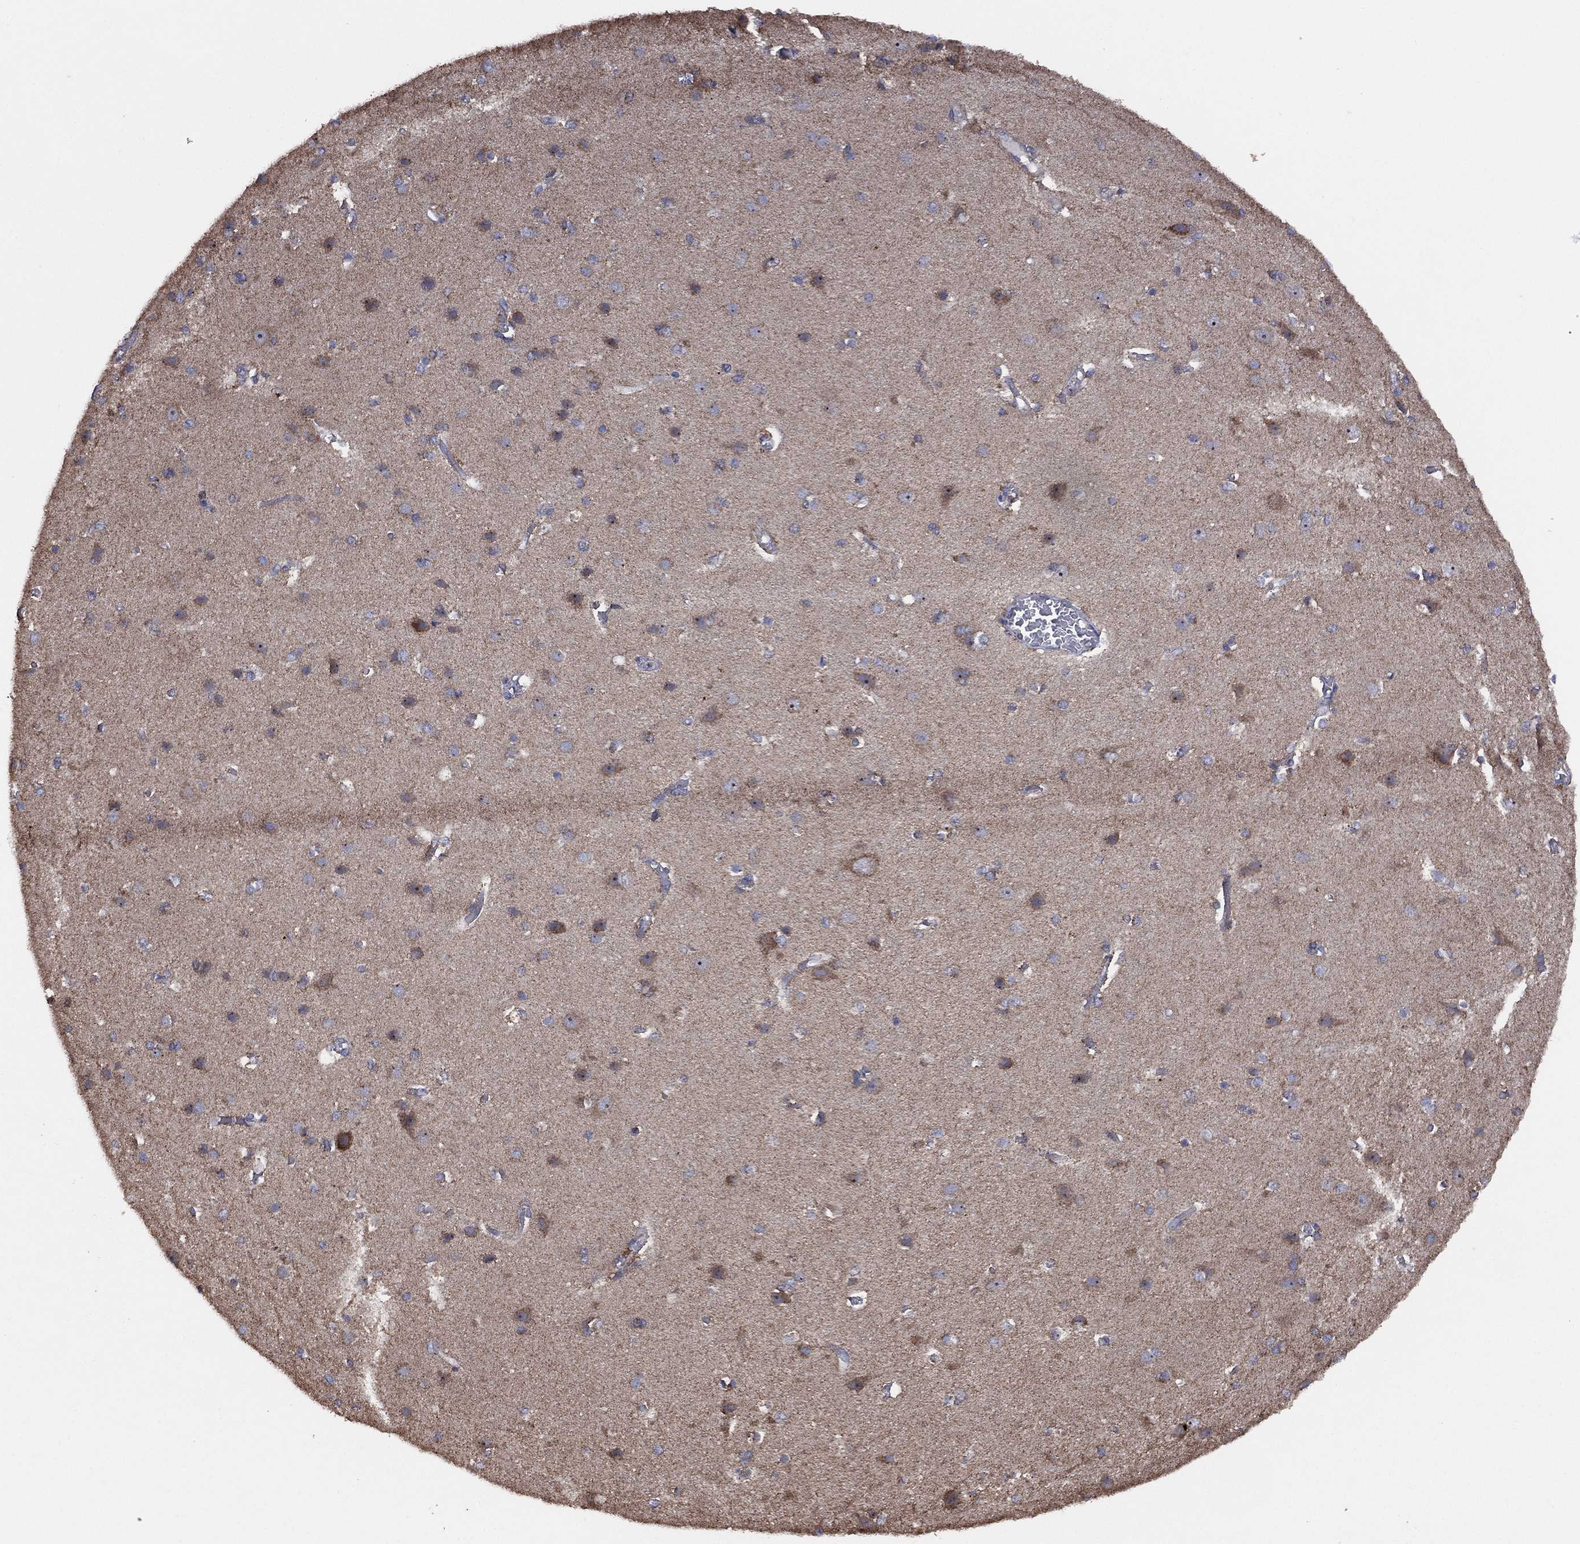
{"staining": {"intensity": "weak", "quantity": "<25%", "location": "cytoplasmic/membranous"}, "tissue": "cerebral cortex", "cell_type": "Endothelial cells", "image_type": "normal", "snomed": [{"axis": "morphology", "description": "Normal tissue, NOS"}, {"axis": "topography", "description": "Cerebral cortex"}], "caption": "Immunohistochemistry (IHC) of benign cerebral cortex shows no positivity in endothelial cells.", "gene": "LIMD1", "patient": {"sex": "male", "age": 37}}